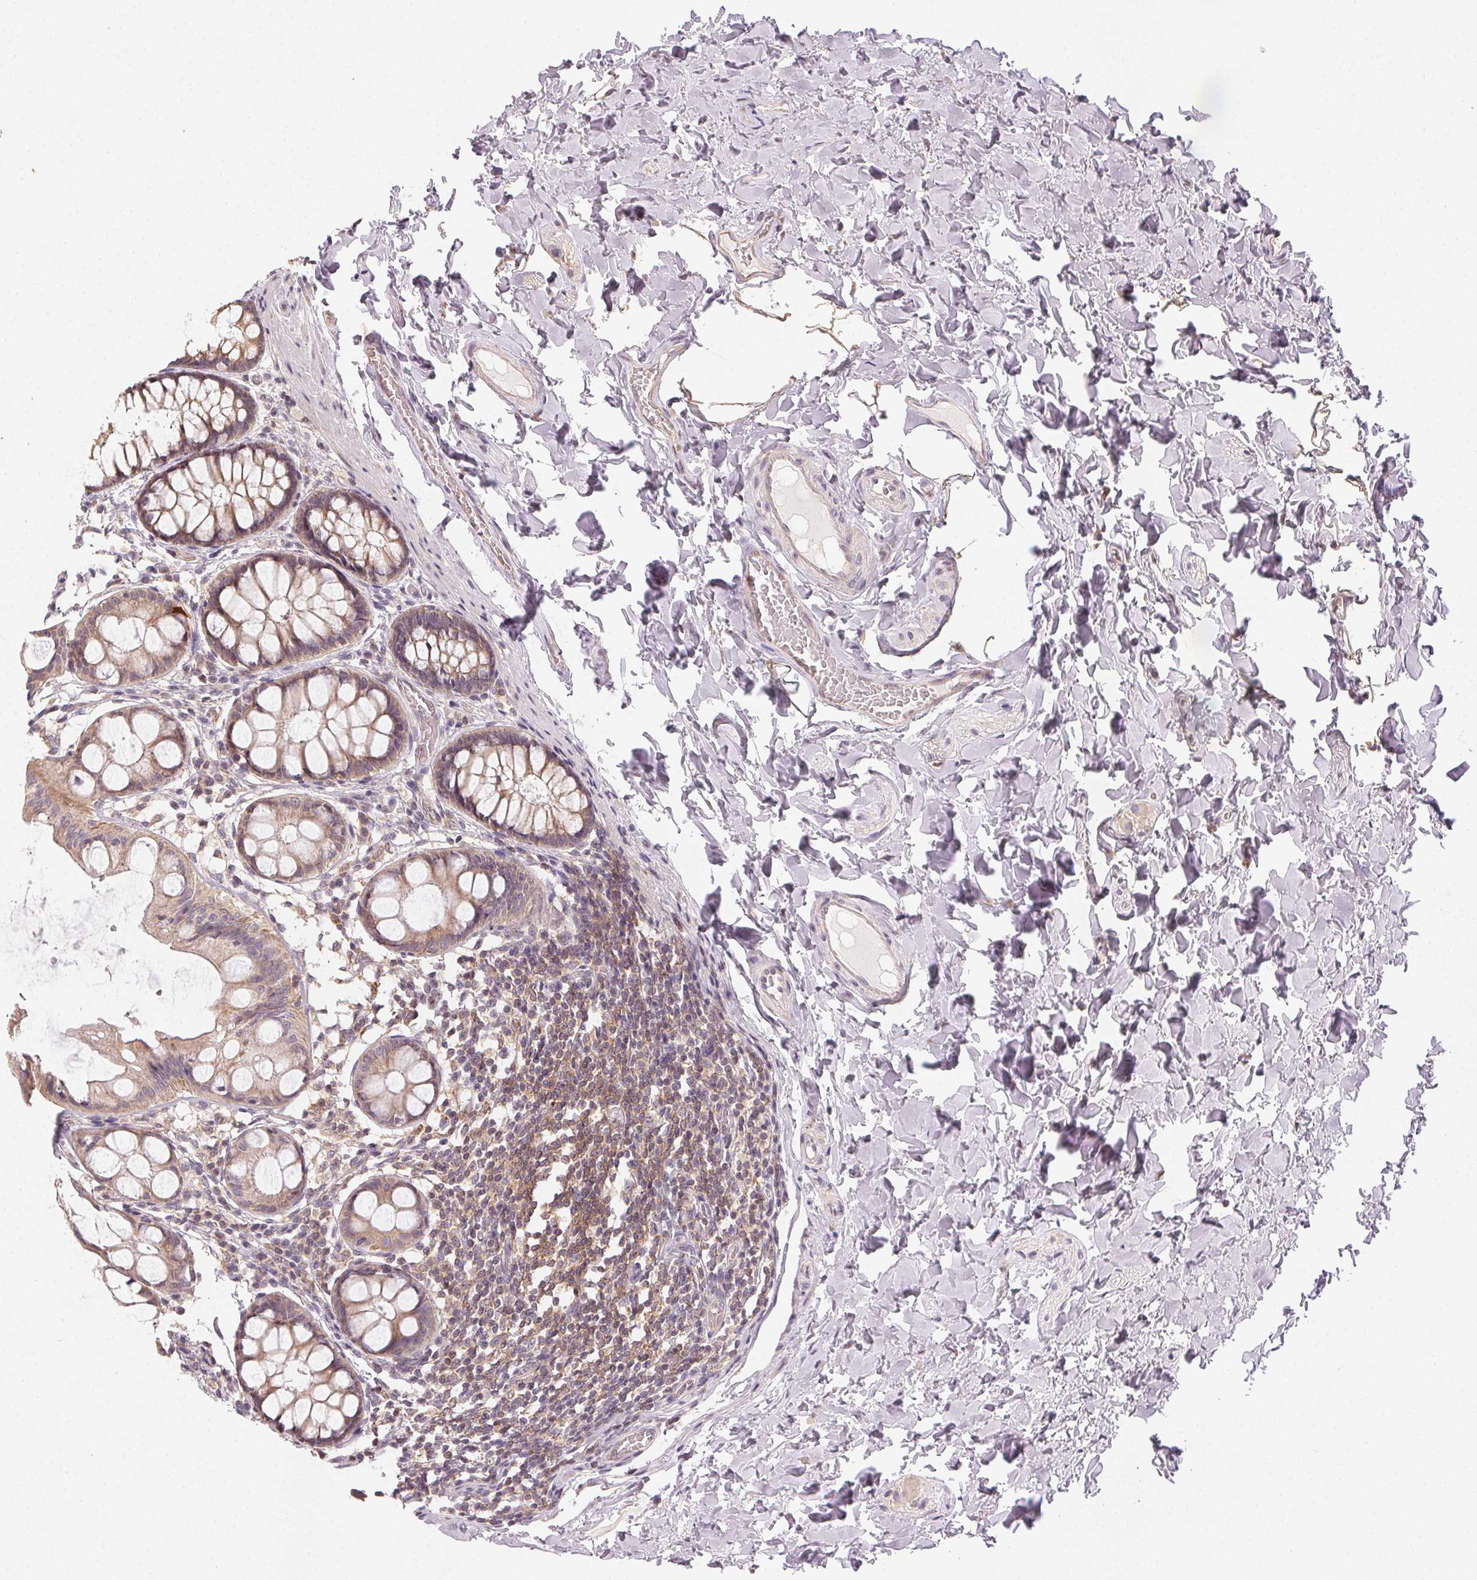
{"staining": {"intensity": "weak", "quantity": "25%-75%", "location": "cytoplasmic/membranous"}, "tissue": "colon", "cell_type": "Endothelial cells", "image_type": "normal", "snomed": [{"axis": "morphology", "description": "Normal tissue, NOS"}, {"axis": "topography", "description": "Colon"}], "caption": "A high-resolution photomicrograph shows immunohistochemistry staining of benign colon, which exhibits weak cytoplasmic/membranous staining in about 25%-75% of endothelial cells.", "gene": "NCOA4", "patient": {"sex": "male", "age": 47}}